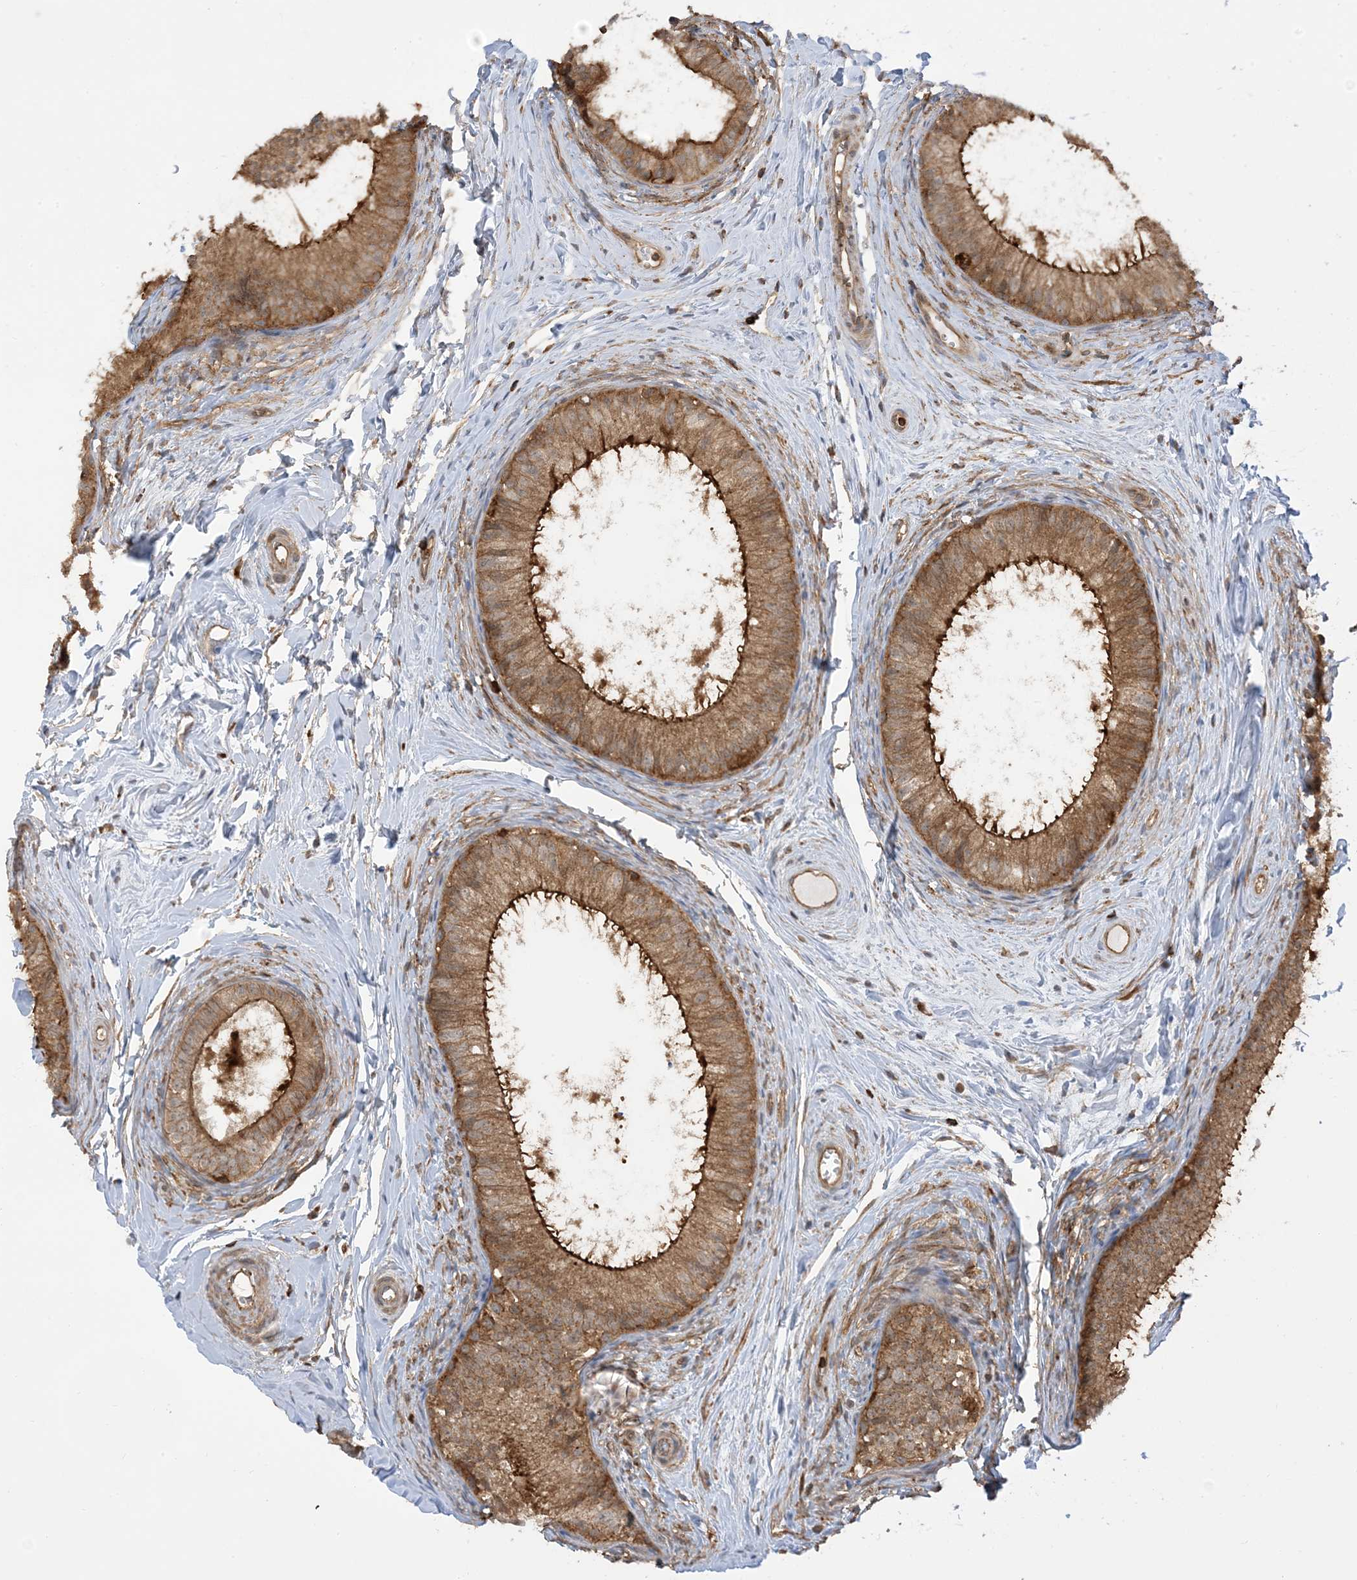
{"staining": {"intensity": "strong", "quantity": ">75%", "location": "cytoplasmic/membranous"}, "tissue": "epididymis", "cell_type": "Glandular cells", "image_type": "normal", "snomed": [{"axis": "morphology", "description": "Normal tissue, NOS"}, {"axis": "topography", "description": "Epididymis"}], "caption": "Protein expression analysis of unremarkable human epididymis reveals strong cytoplasmic/membranous positivity in about >75% of glandular cells.", "gene": "CAPZB", "patient": {"sex": "male", "age": 34}}